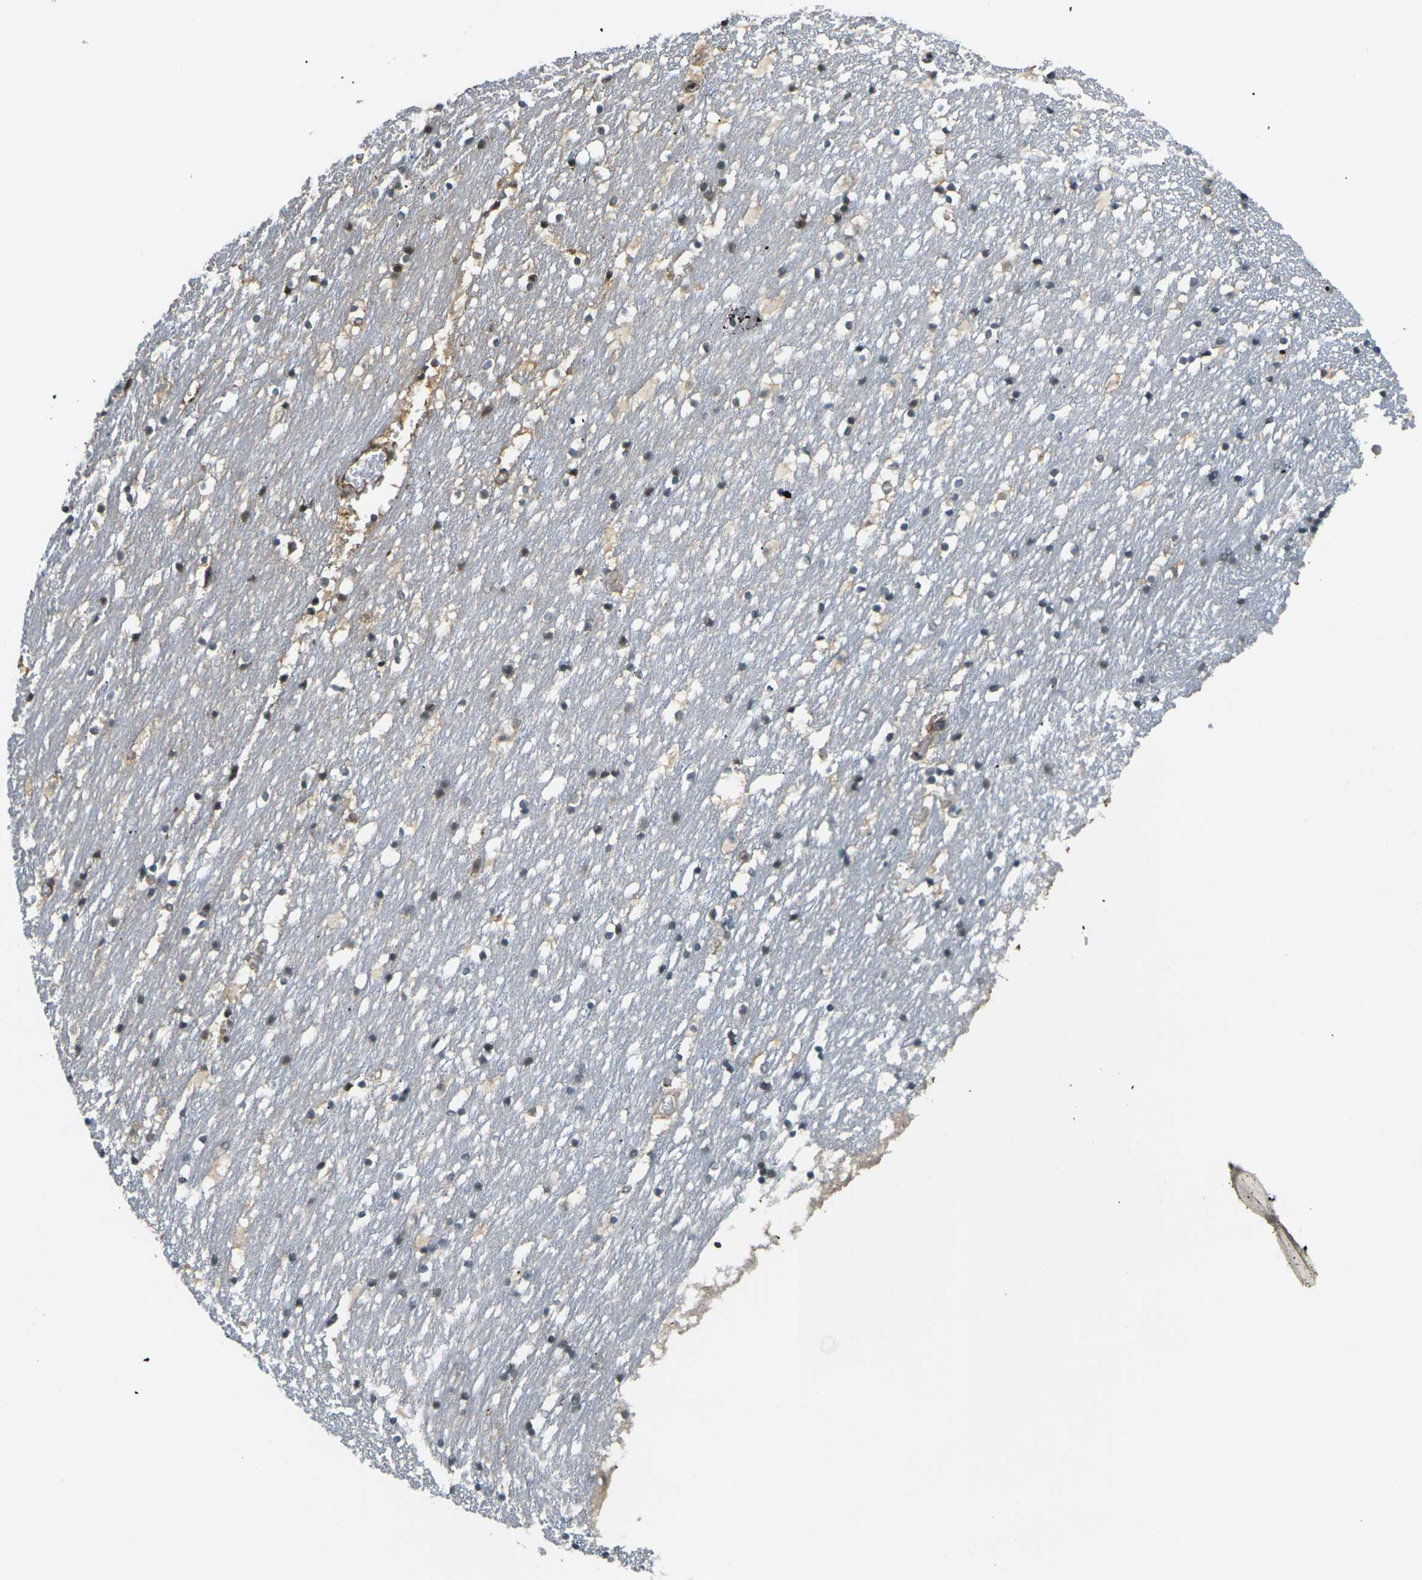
{"staining": {"intensity": "weak", "quantity": "25%-75%", "location": "cytoplasmic/membranous,nuclear"}, "tissue": "caudate", "cell_type": "Glial cells", "image_type": "normal", "snomed": [{"axis": "morphology", "description": "Normal tissue, NOS"}, {"axis": "topography", "description": "Lateral ventricle wall"}], "caption": "Immunohistochemistry histopathology image of unremarkable caudate: caudate stained using IHC displays low levels of weak protein expression localized specifically in the cytoplasmic/membranous,nuclear of glial cells, appearing as a cytoplasmic/membranous,nuclear brown color.", "gene": "CYP1B1", "patient": {"sex": "male", "age": 45}}